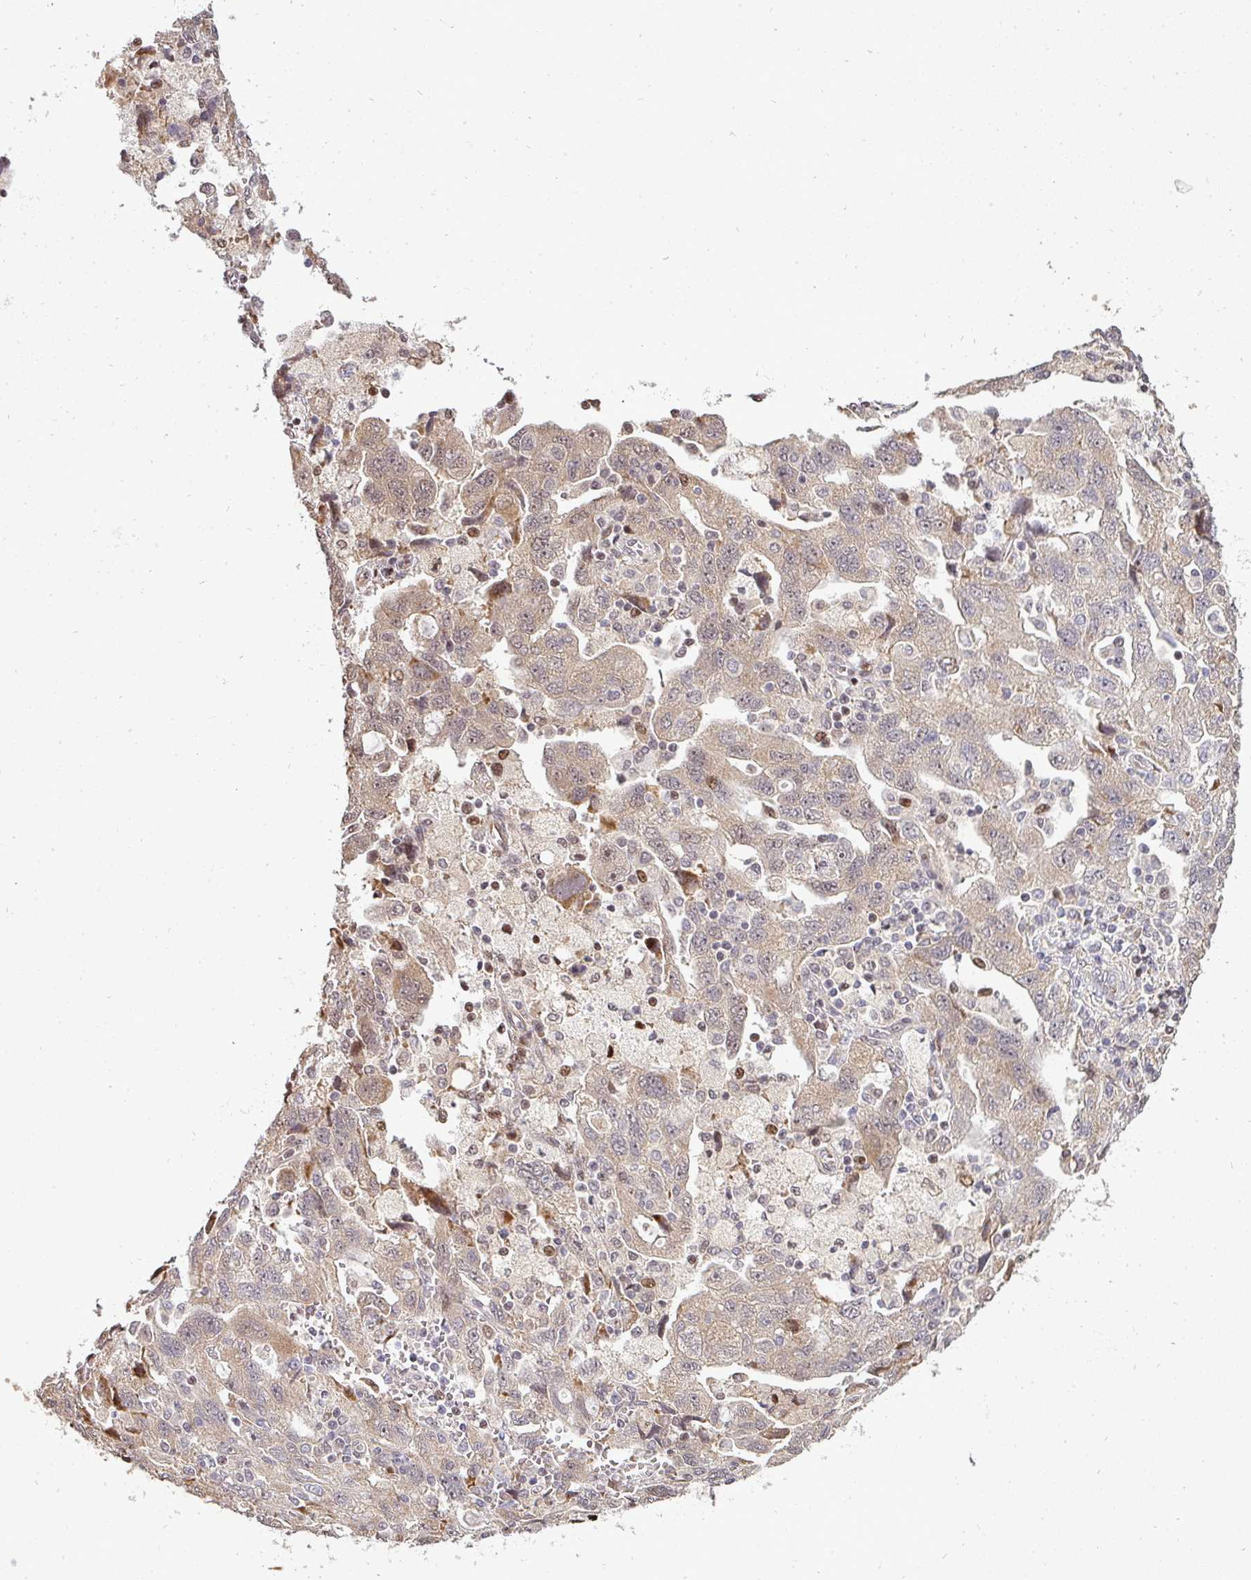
{"staining": {"intensity": "moderate", "quantity": ">75%", "location": "cytoplasmic/membranous,nuclear"}, "tissue": "ovarian cancer", "cell_type": "Tumor cells", "image_type": "cancer", "snomed": [{"axis": "morphology", "description": "Carcinoma, NOS"}, {"axis": "morphology", "description": "Cystadenocarcinoma, serous, NOS"}, {"axis": "topography", "description": "Ovary"}], "caption": "Brown immunohistochemical staining in ovarian carcinoma exhibits moderate cytoplasmic/membranous and nuclear staining in approximately >75% of tumor cells.", "gene": "PATZ1", "patient": {"sex": "female", "age": 69}}